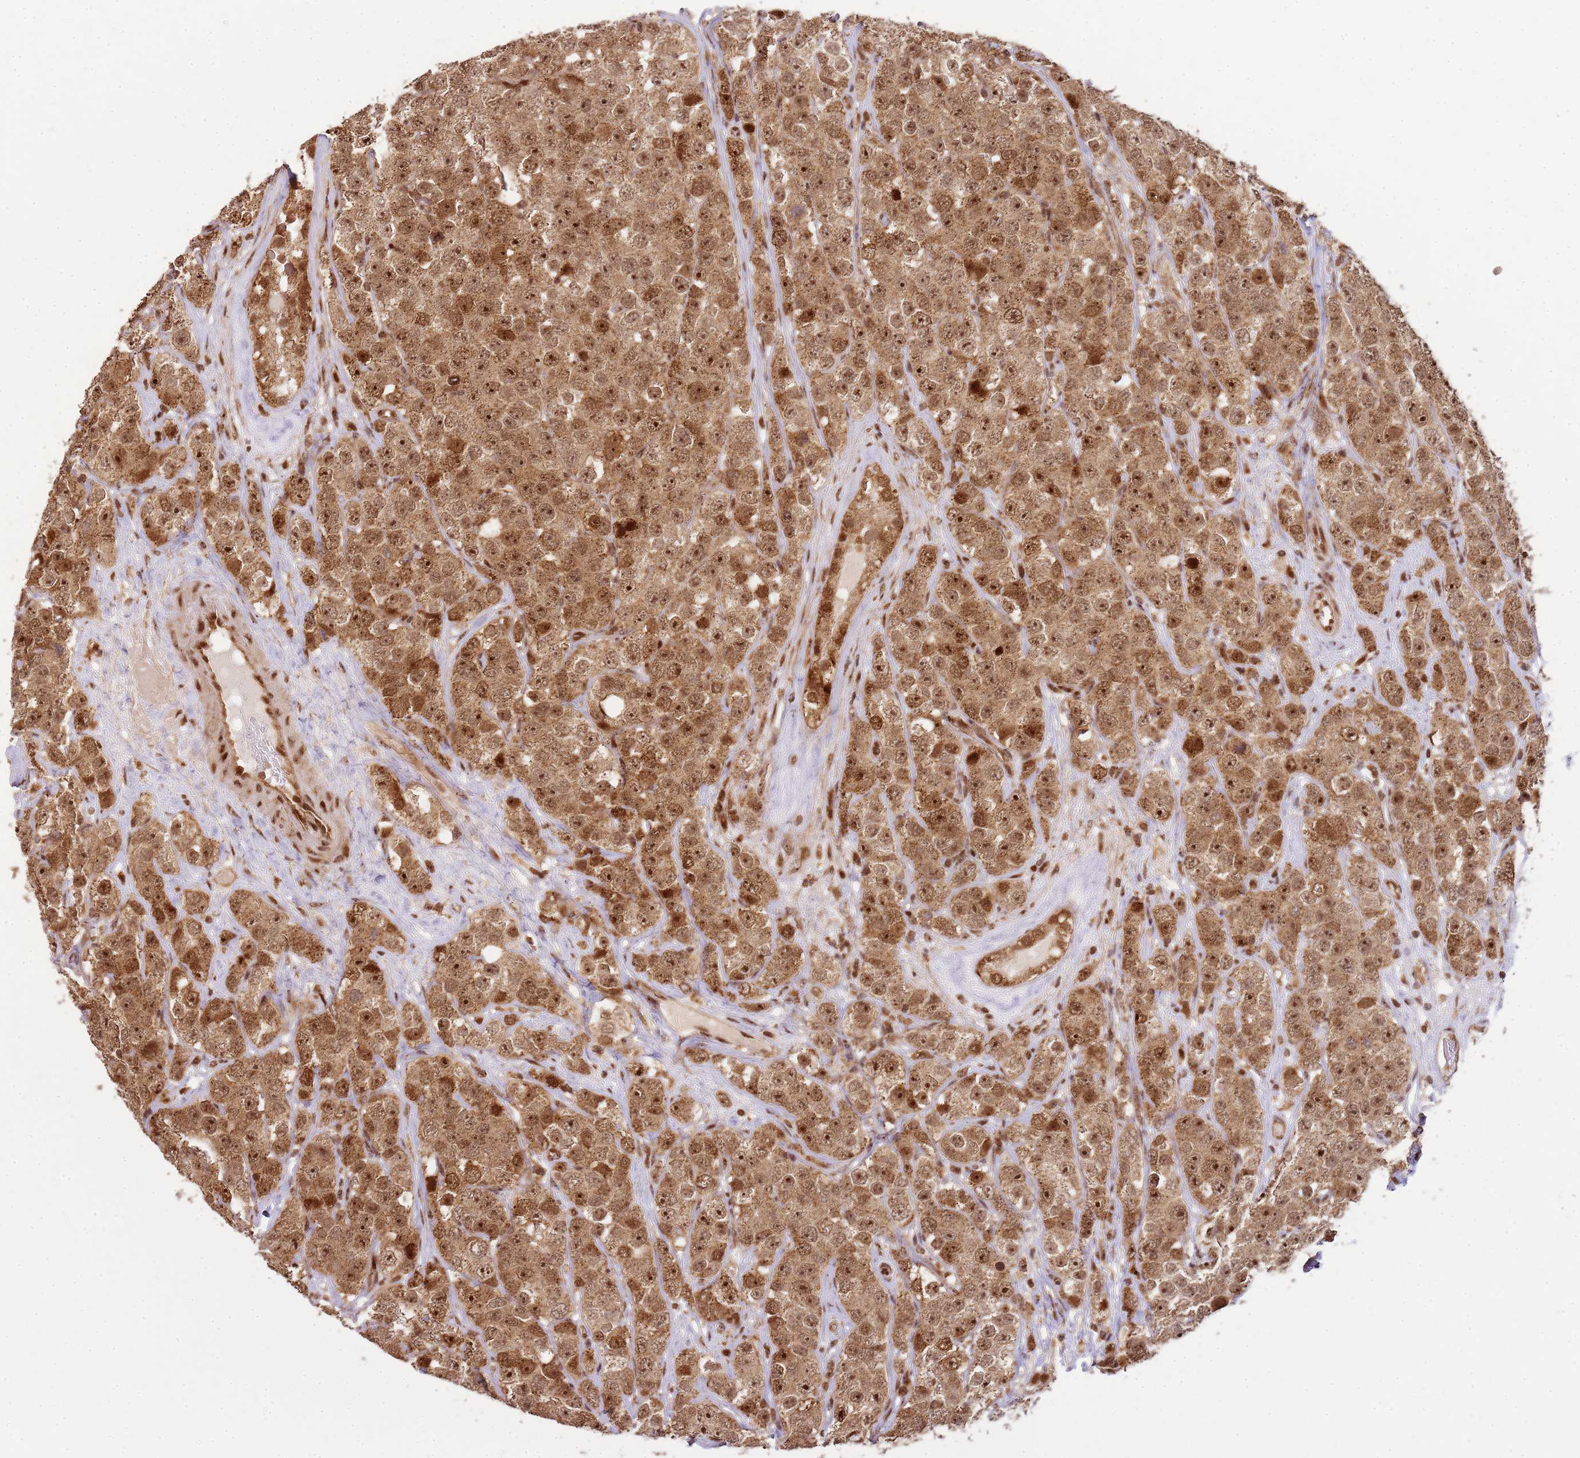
{"staining": {"intensity": "moderate", "quantity": ">75%", "location": "cytoplasmic/membranous,nuclear"}, "tissue": "testis cancer", "cell_type": "Tumor cells", "image_type": "cancer", "snomed": [{"axis": "morphology", "description": "Seminoma, NOS"}, {"axis": "topography", "description": "Testis"}], "caption": "Immunohistochemistry of human testis cancer (seminoma) shows medium levels of moderate cytoplasmic/membranous and nuclear positivity in about >75% of tumor cells.", "gene": "PEX14", "patient": {"sex": "male", "age": 28}}